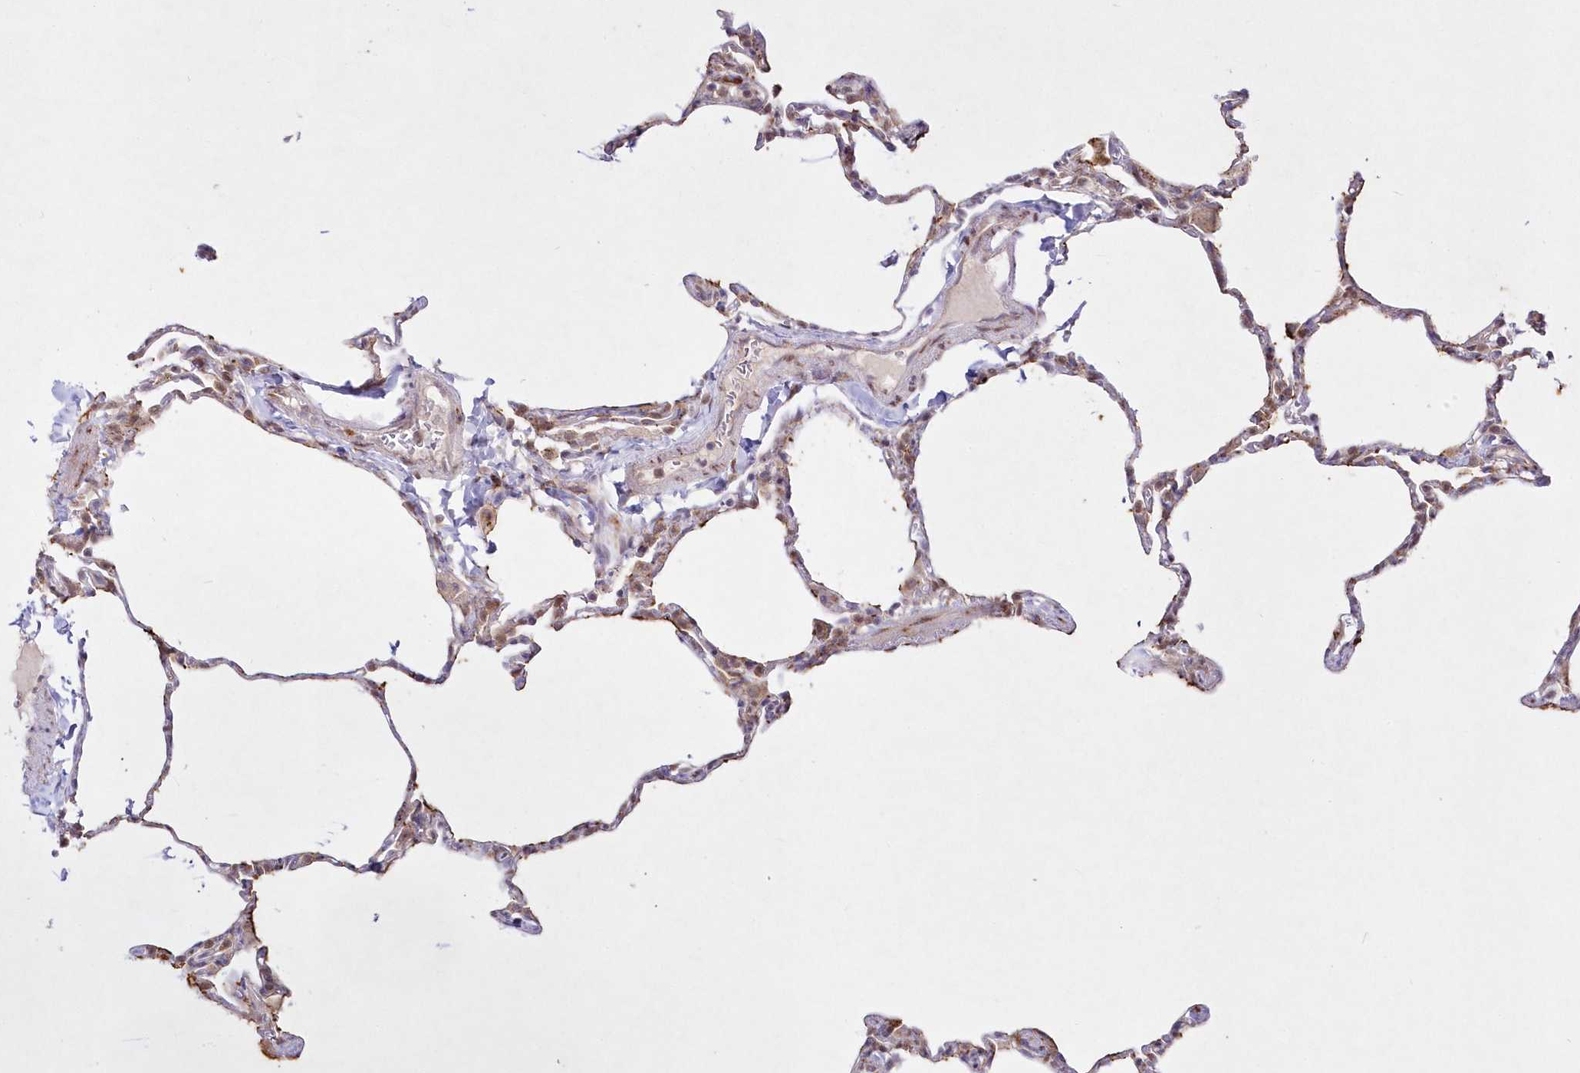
{"staining": {"intensity": "moderate", "quantity": "<25%", "location": "nuclear"}, "tissue": "lung", "cell_type": "Alveolar cells", "image_type": "normal", "snomed": [{"axis": "morphology", "description": "Normal tissue, NOS"}, {"axis": "topography", "description": "Lung"}], "caption": "Human lung stained with a brown dye shows moderate nuclear positive expression in approximately <25% of alveolar cells.", "gene": "LDB1", "patient": {"sex": "male", "age": 20}}